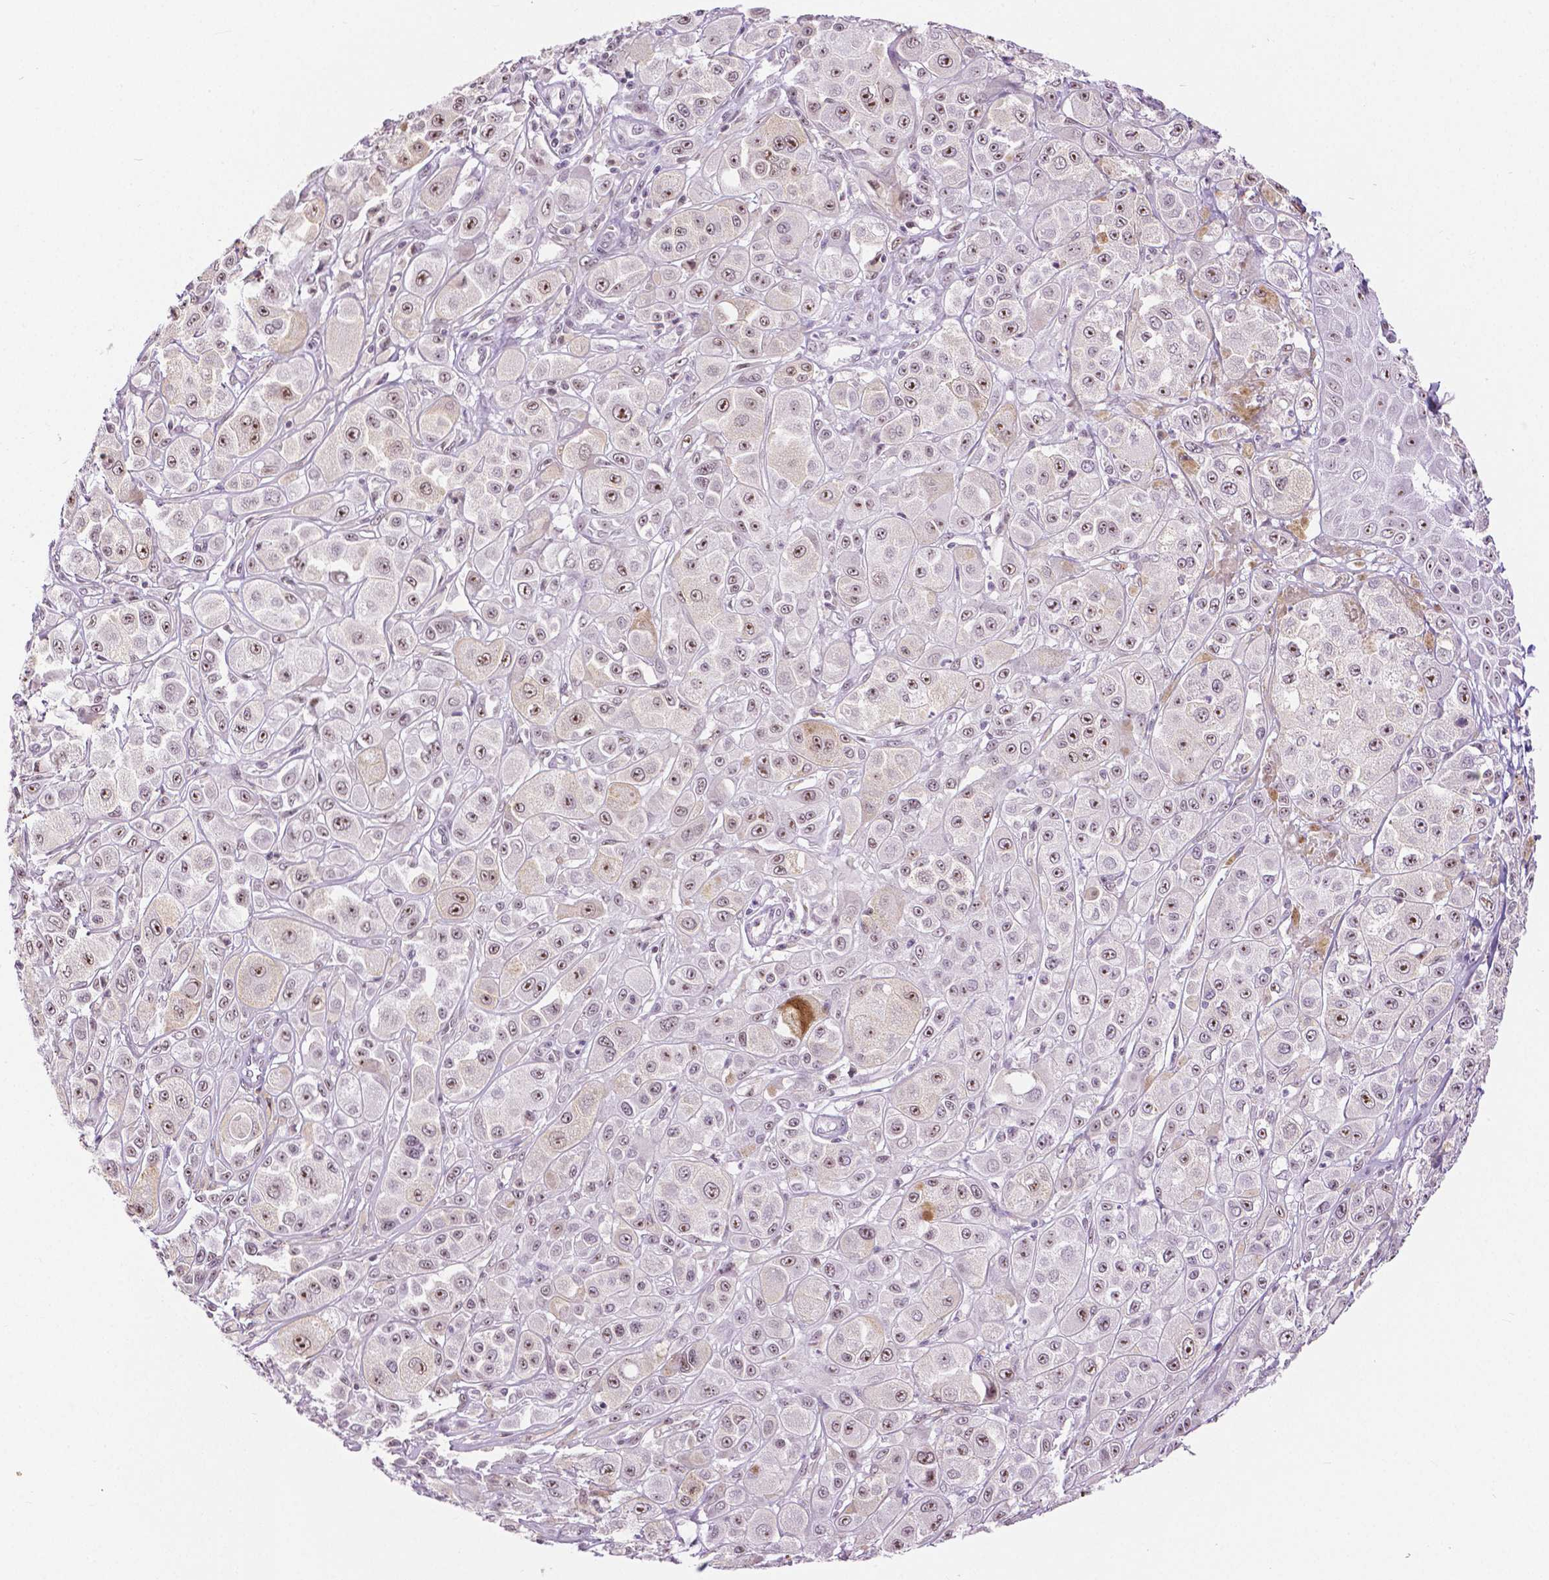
{"staining": {"intensity": "moderate", "quantity": ">75%", "location": "nuclear"}, "tissue": "melanoma", "cell_type": "Tumor cells", "image_type": "cancer", "snomed": [{"axis": "morphology", "description": "Malignant melanoma, NOS"}, {"axis": "topography", "description": "Skin"}], "caption": "Immunohistochemistry micrograph of neoplastic tissue: human malignant melanoma stained using IHC exhibits medium levels of moderate protein expression localized specifically in the nuclear of tumor cells, appearing as a nuclear brown color.", "gene": "NHP2", "patient": {"sex": "male", "age": 67}}